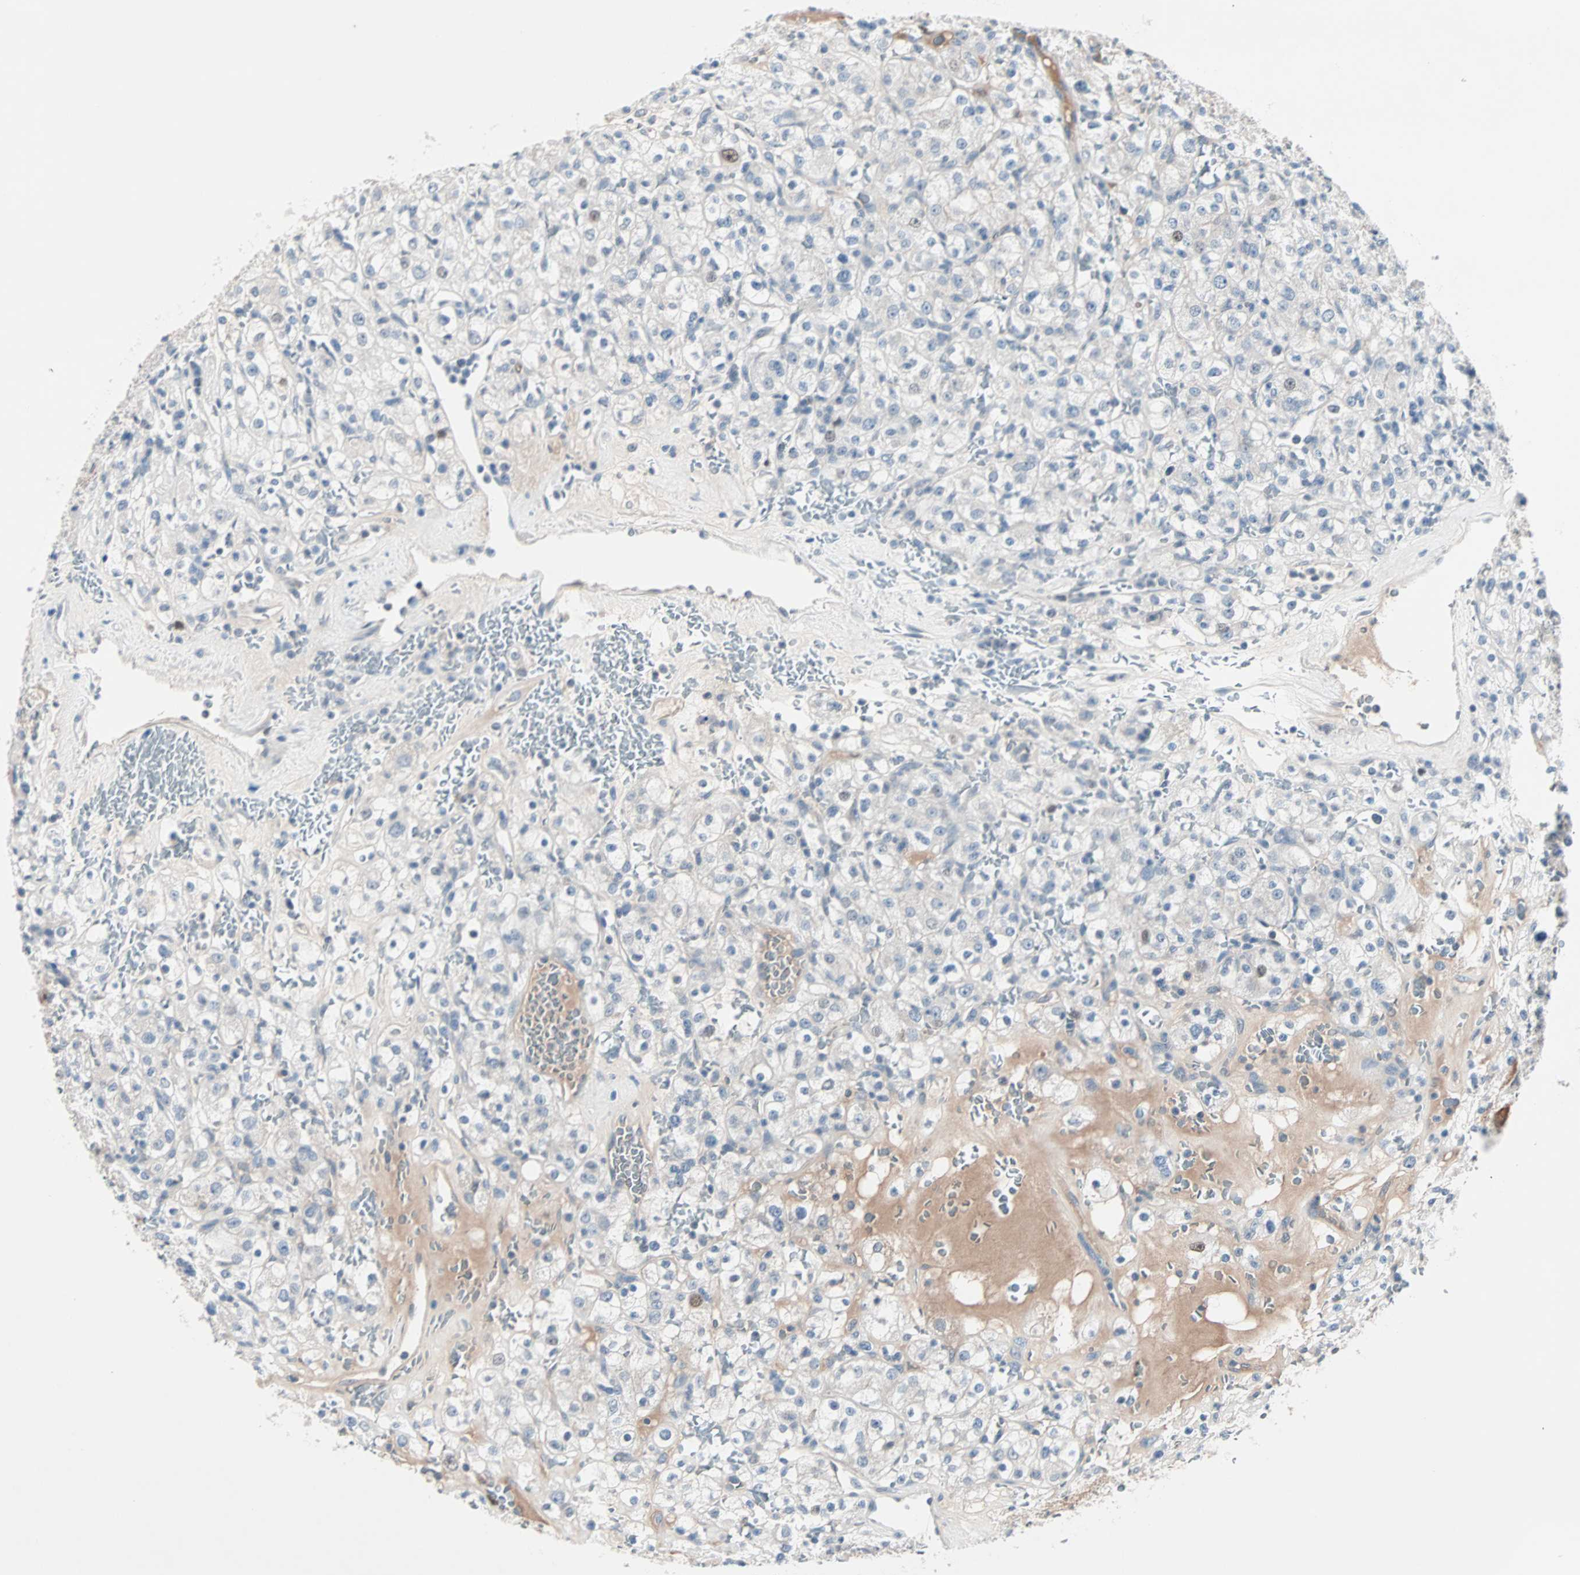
{"staining": {"intensity": "negative", "quantity": "none", "location": "none"}, "tissue": "renal cancer", "cell_type": "Tumor cells", "image_type": "cancer", "snomed": [{"axis": "morphology", "description": "Normal tissue, NOS"}, {"axis": "morphology", "description": "Adenocarcinoma, NOS"}, {"axis": "topography", "description": "Kidney"}], "caption": "Human renal cancer (adenocarcinoma) stained for a protein using immunohistochemistry (IHC) reveals no staining in tumor cells.", "gene": "CCNE2", "patient": {"sex": "female", "age": 72}}